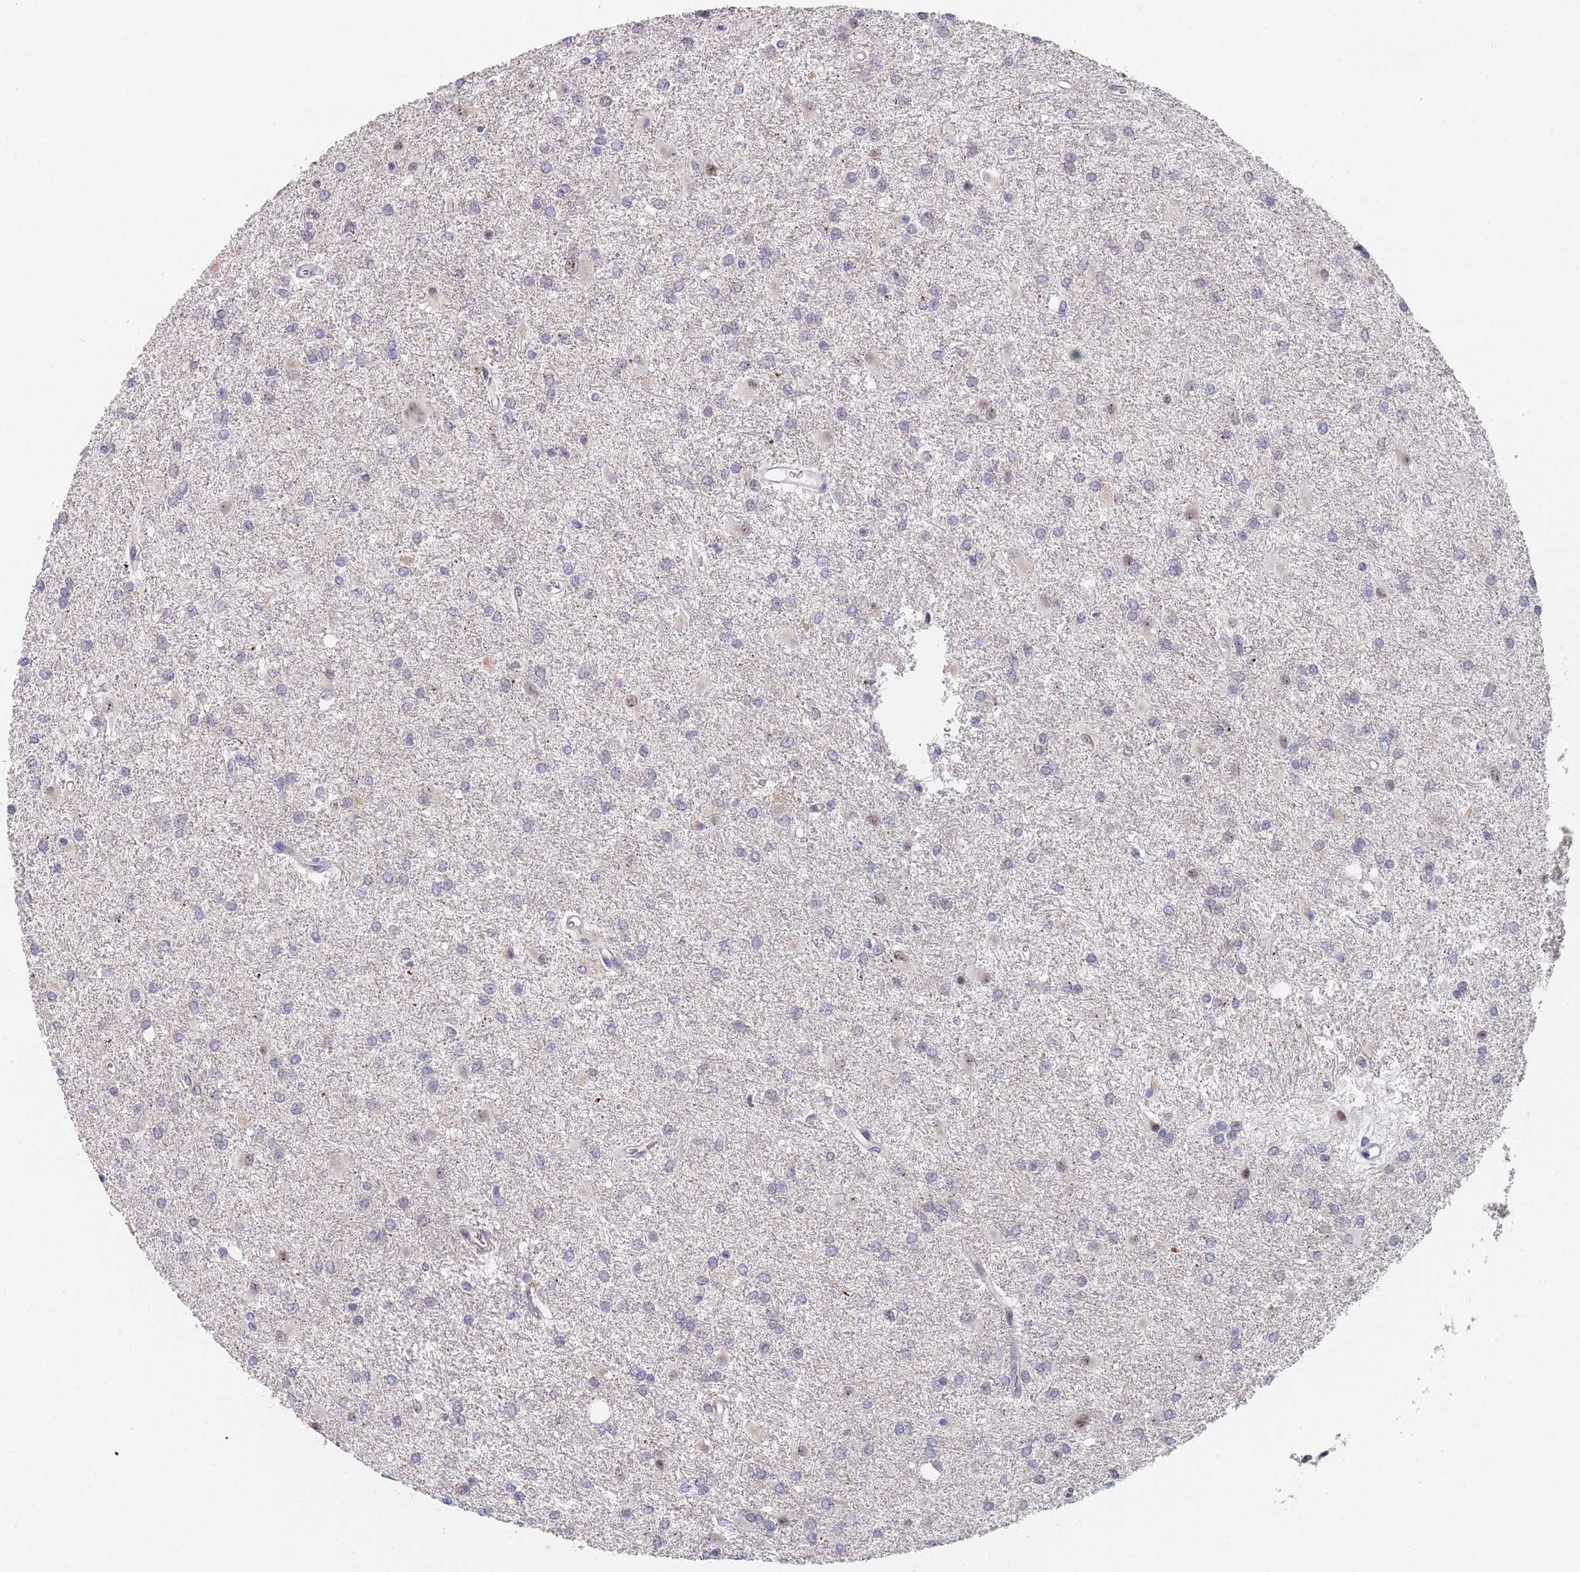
{"staining": {"intensity": "negative", "quantity": "none", "location": "none"}, "tissue": "glioma", "cell_type": "Tumor cells", "image_type": "cancer", "snomed": [{"axis": "morphology", "description": "Glioma, malignant, High grade"}, {"axis": "topography", "description": "Brain"}], "caption": "Glioma was stained to show a protein in brown. There is no significant expression in tumor cells.", "gene": "PLCL2", "patient": {"sex": "female", "age": 50}}